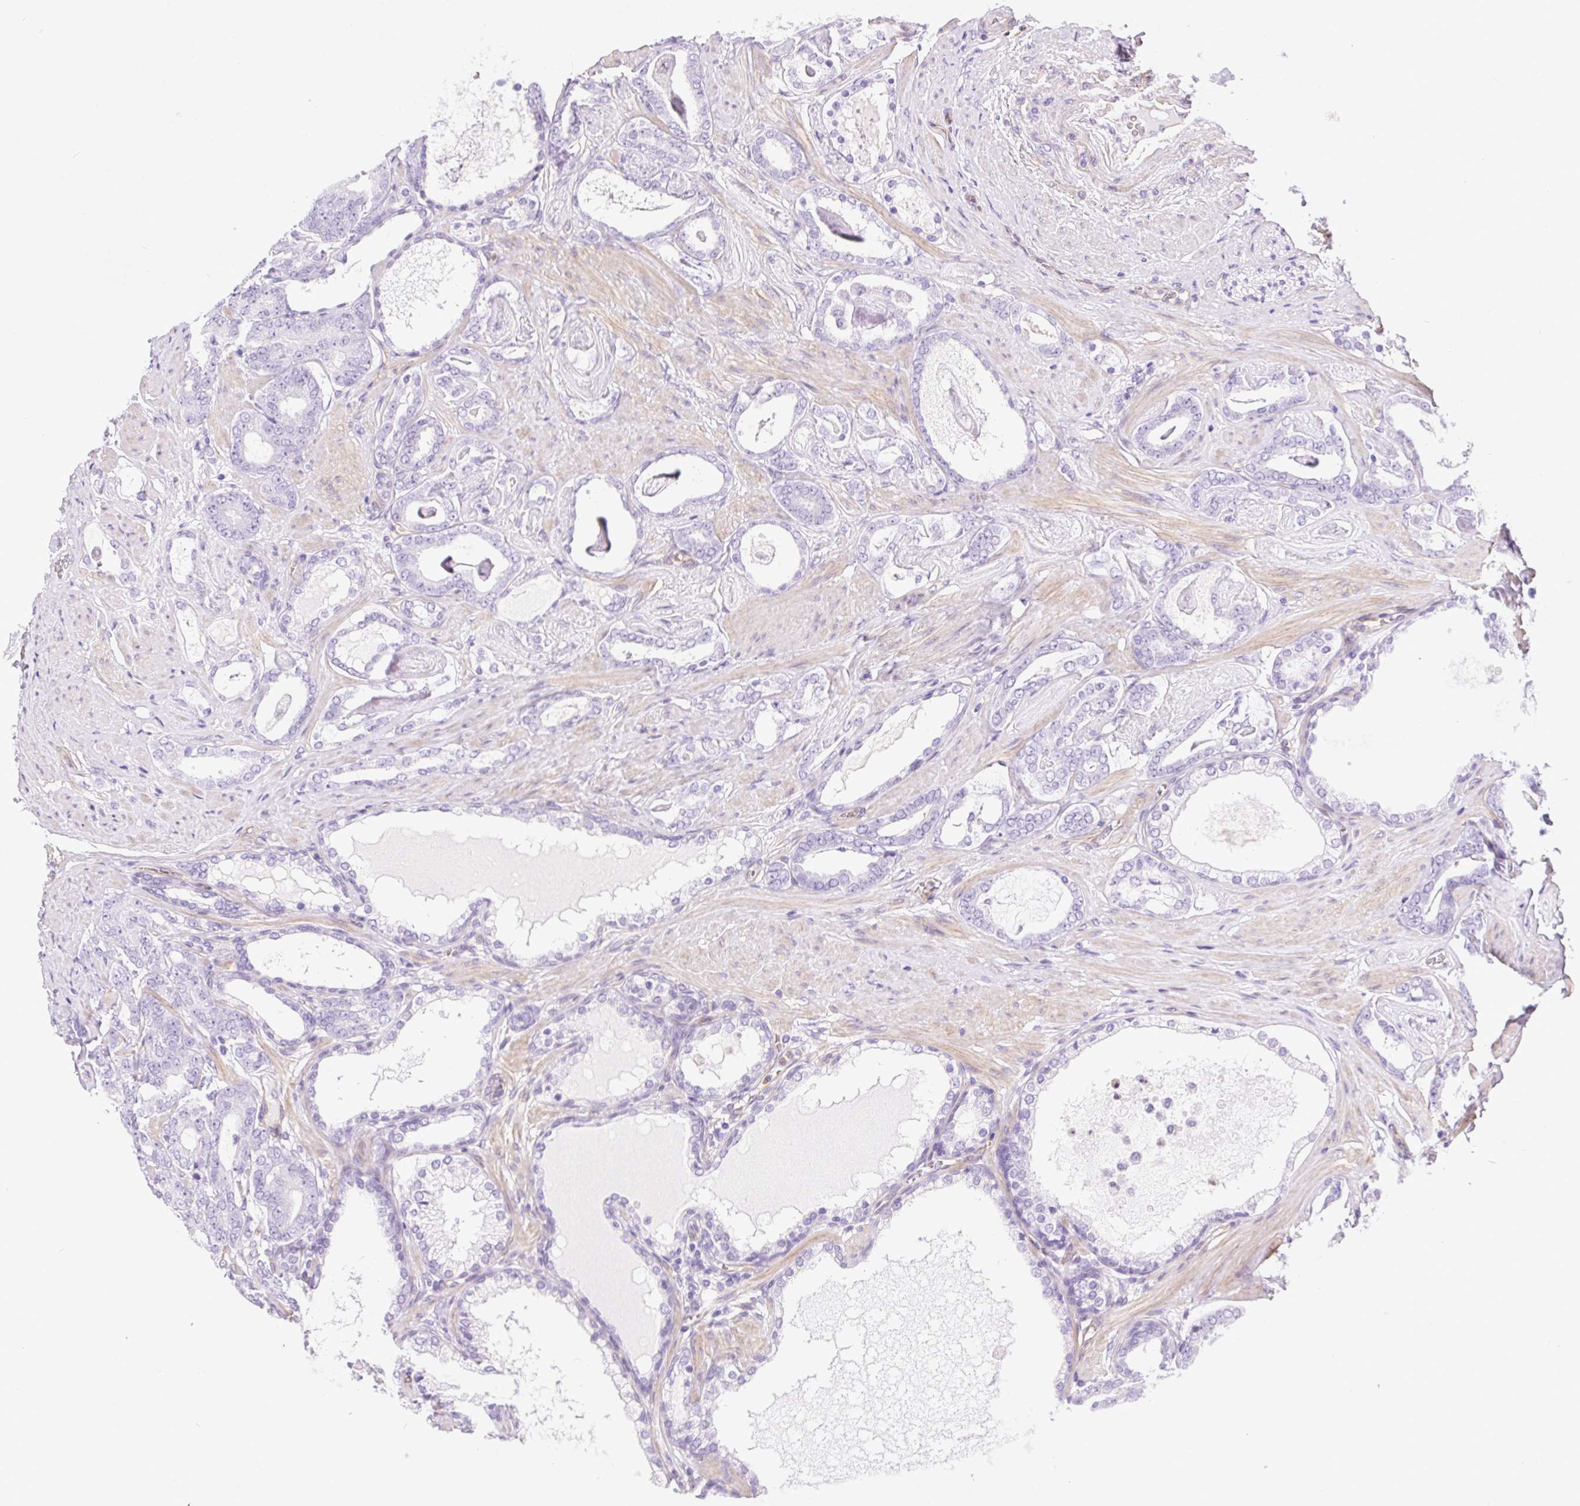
{"staining": {"intensity": "negative", "quantity": "none", "location": "none"}, "tissue": "prostate cancer", "cell_type": "Tumor cells", "image_type": "cancer", "snomed": [{"axis": "morphology", "description": "Adenocarcinoma, High grade"}, {"axis": "topography", "description": "Prostate"}], "caption": "Immunohistochemistry (IHC) micrograph of prostate high-grade adenocarcinoma stained for a protein (brown), which displays no staining in tumor cells.", "gene": "SHCBP1L", "patient": {"sex": "male", "age": 63}}